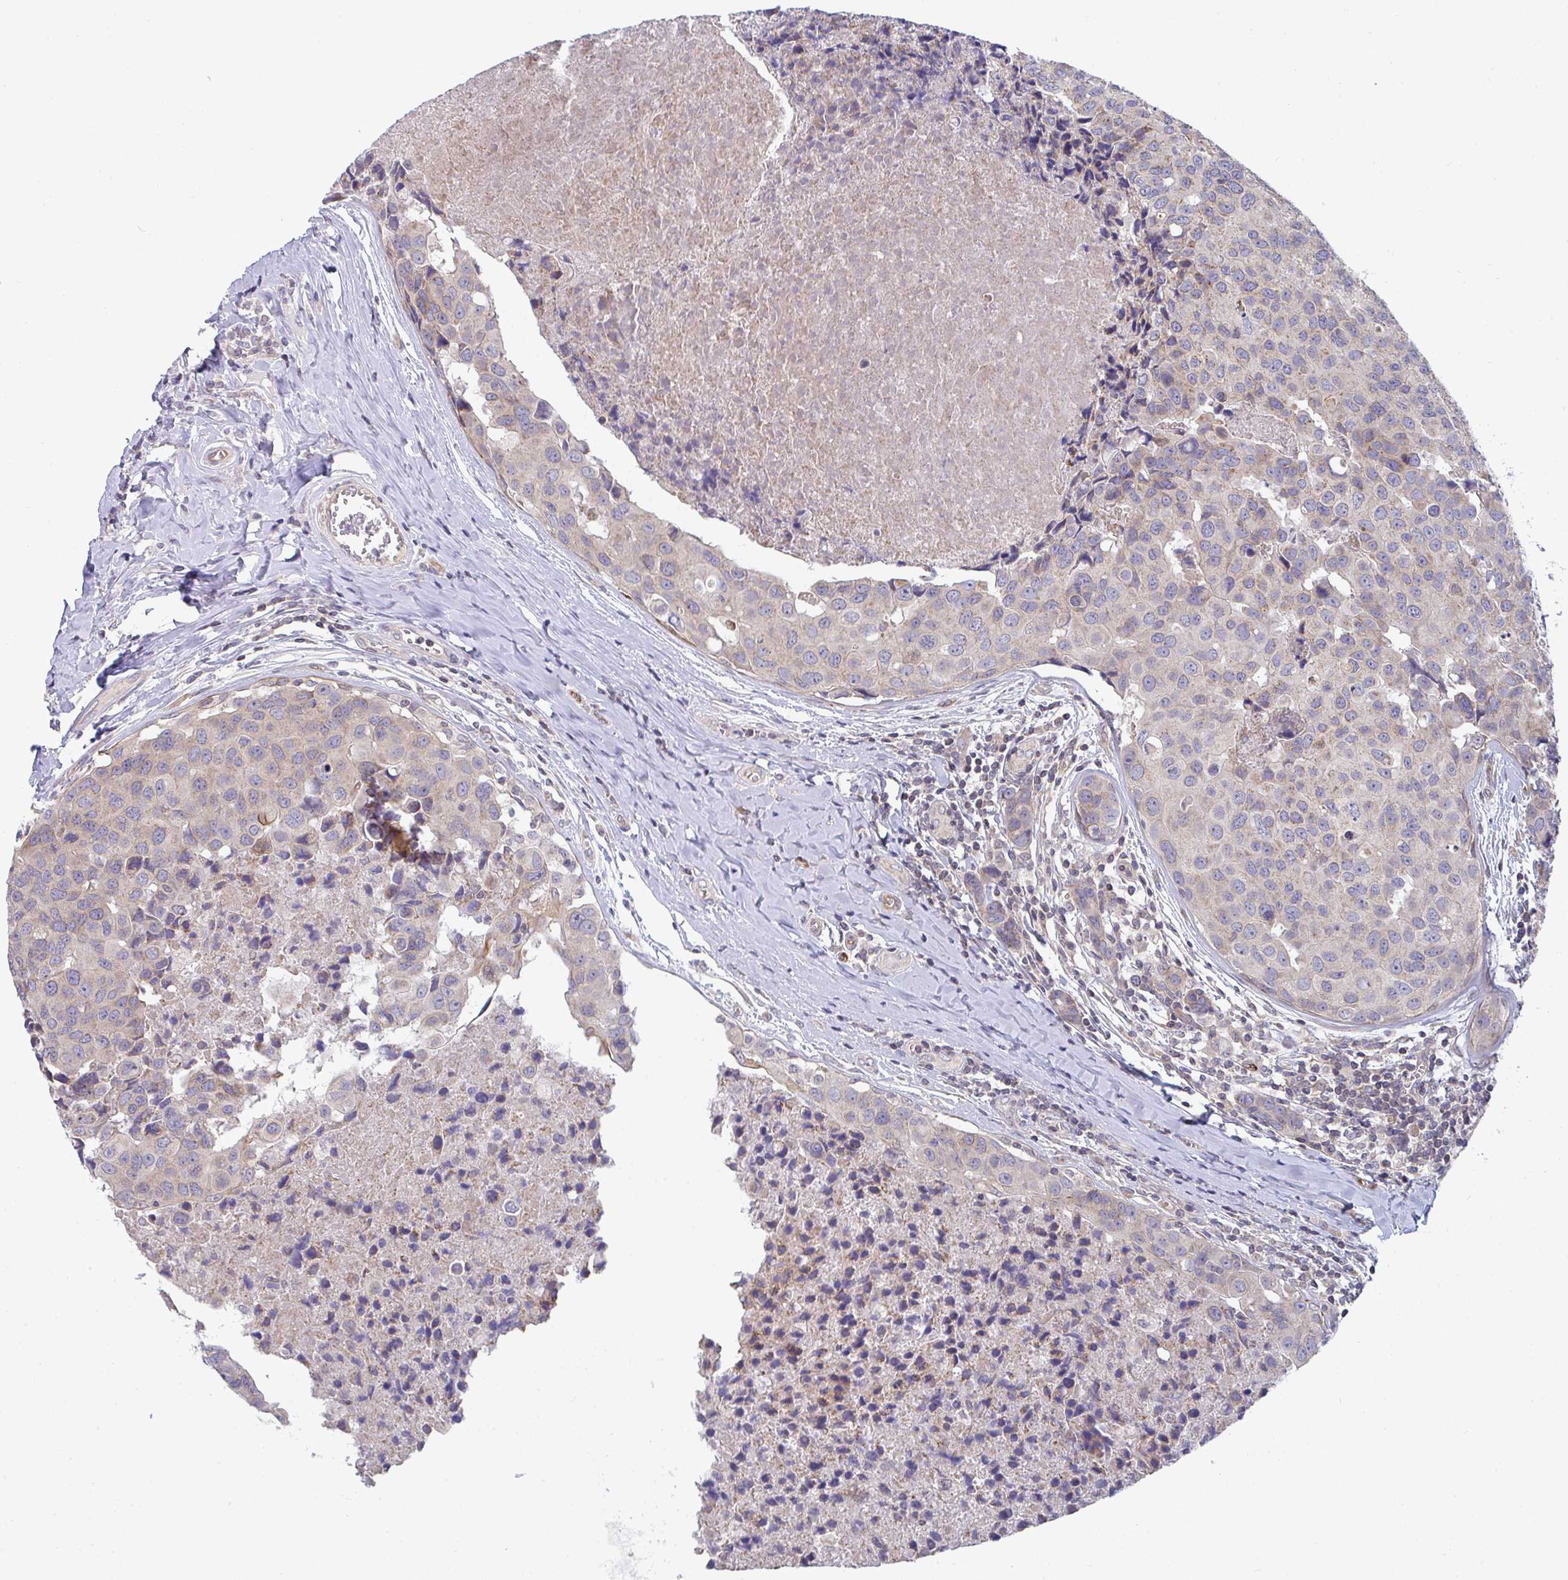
{"staining": {"intensity": "weak", "quantity": "<25%", "location": "cytoplasmic/membranous"}, "tissue": "breast cancer", "cell_type": "Tumor cells", "image_type": "cancer", "snomed": [{"axis": "morphology", "description": "Duct carcinoma"}, {"axis": "topography", "description": "Breast"}], "caption": "A photomicrograph of breast cancer stained for a protein demonstrates no brown staining in tumor cells.", "gene": "EIF1AD", "patient": {"sex": "female", "age": 24}}